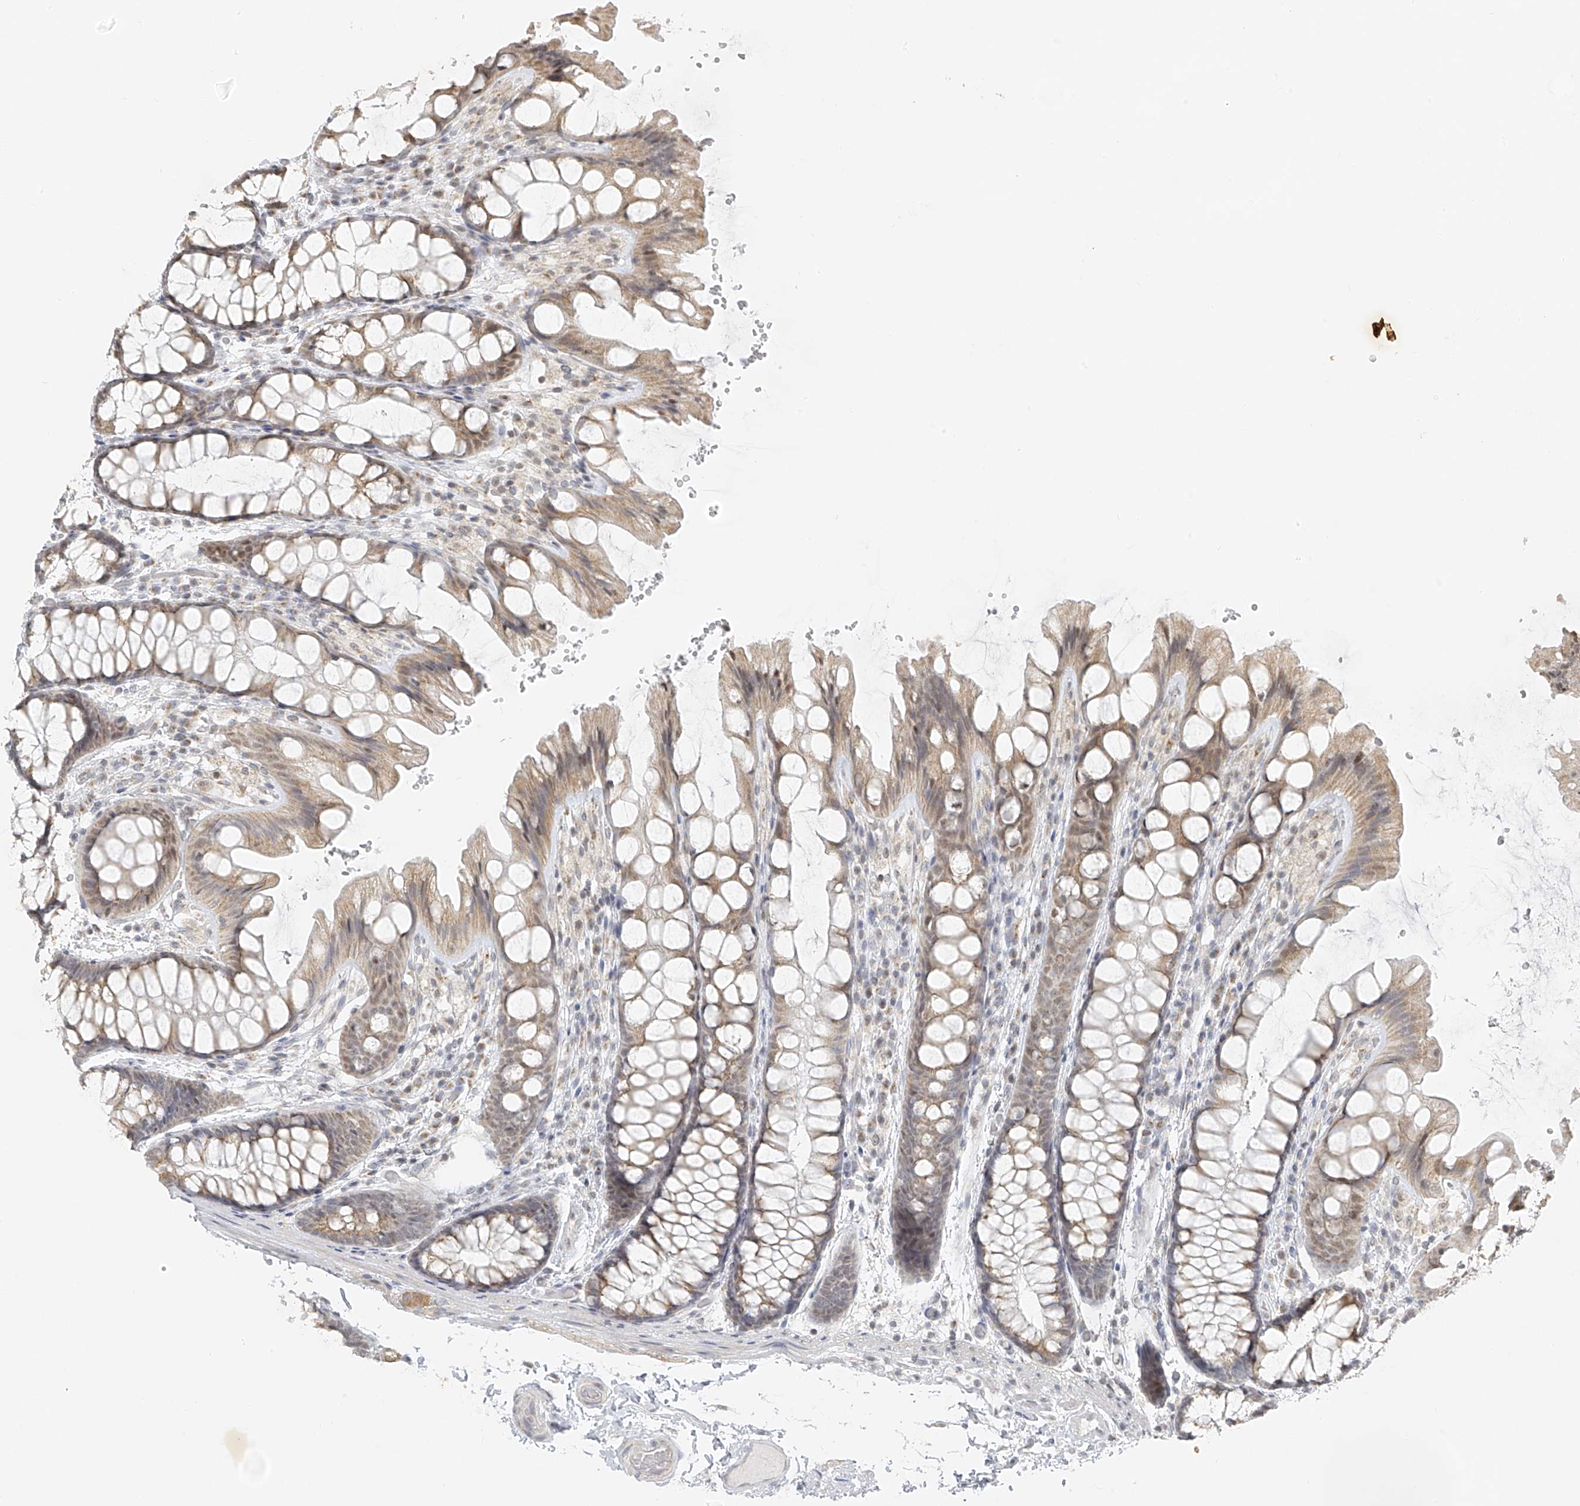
{"staining": {"intensity": "negative", "quantity": "none", "location": "none"}, "tissue": "colon", "cell_type": "Endothelial cells", "image_type": "normal", "snomed": [{"axis": "morphology", "description": "Normal tissue, NOS"}, {"axis": "topography", "description": "Colon"}], "caption": "Endothelial cells show no significant positivity in unremarkable colon. (DAB immunohistochemistry (IHC) visualized using brightfield microscopy, high magnification).", "gene": "DYRK1B", "patient": {"sex": "male", "age": 47}}